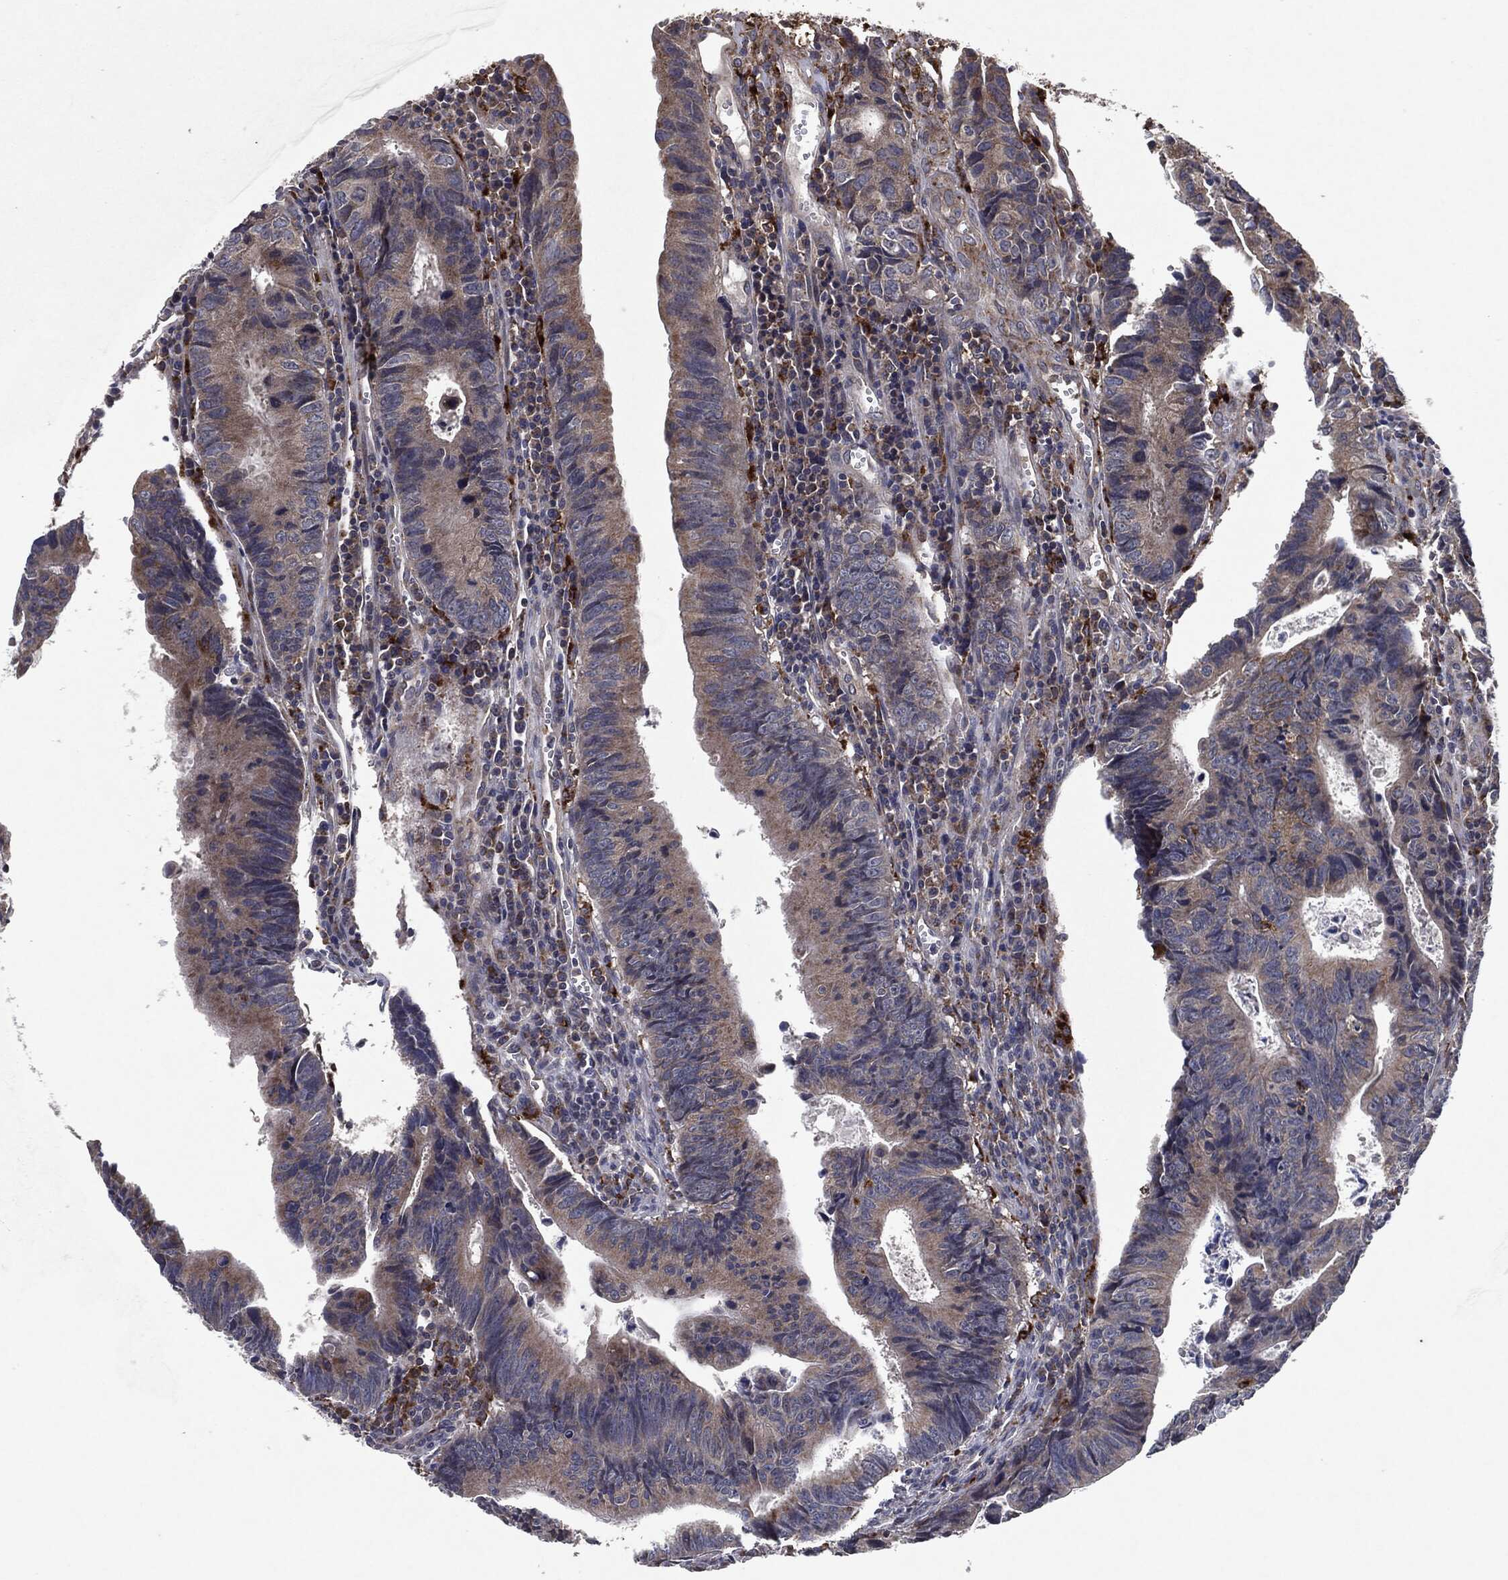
{"staining": {"intensity": "weak", "quantity": "<25%", "location": "cytoplasmic/membranous"}, "tissue": "colorectal cancer", "cell_type": "Tumor cells", "image_type": "cancer", "snomed": [{"axis": "morphology", "description": "Adenocarcinoma, NOS"}, {"axis": "topography", "description": "Colon"}], "caption": "High magnification brightfield microscopy of adenocarcinoma (colorectal) stained with DAB (brown) and counterstained with hematoxylin (blue): tumor cells show no significant positivity.", "gene": "SLC31A2", "patient": {"sex": "female", "age": 87}}